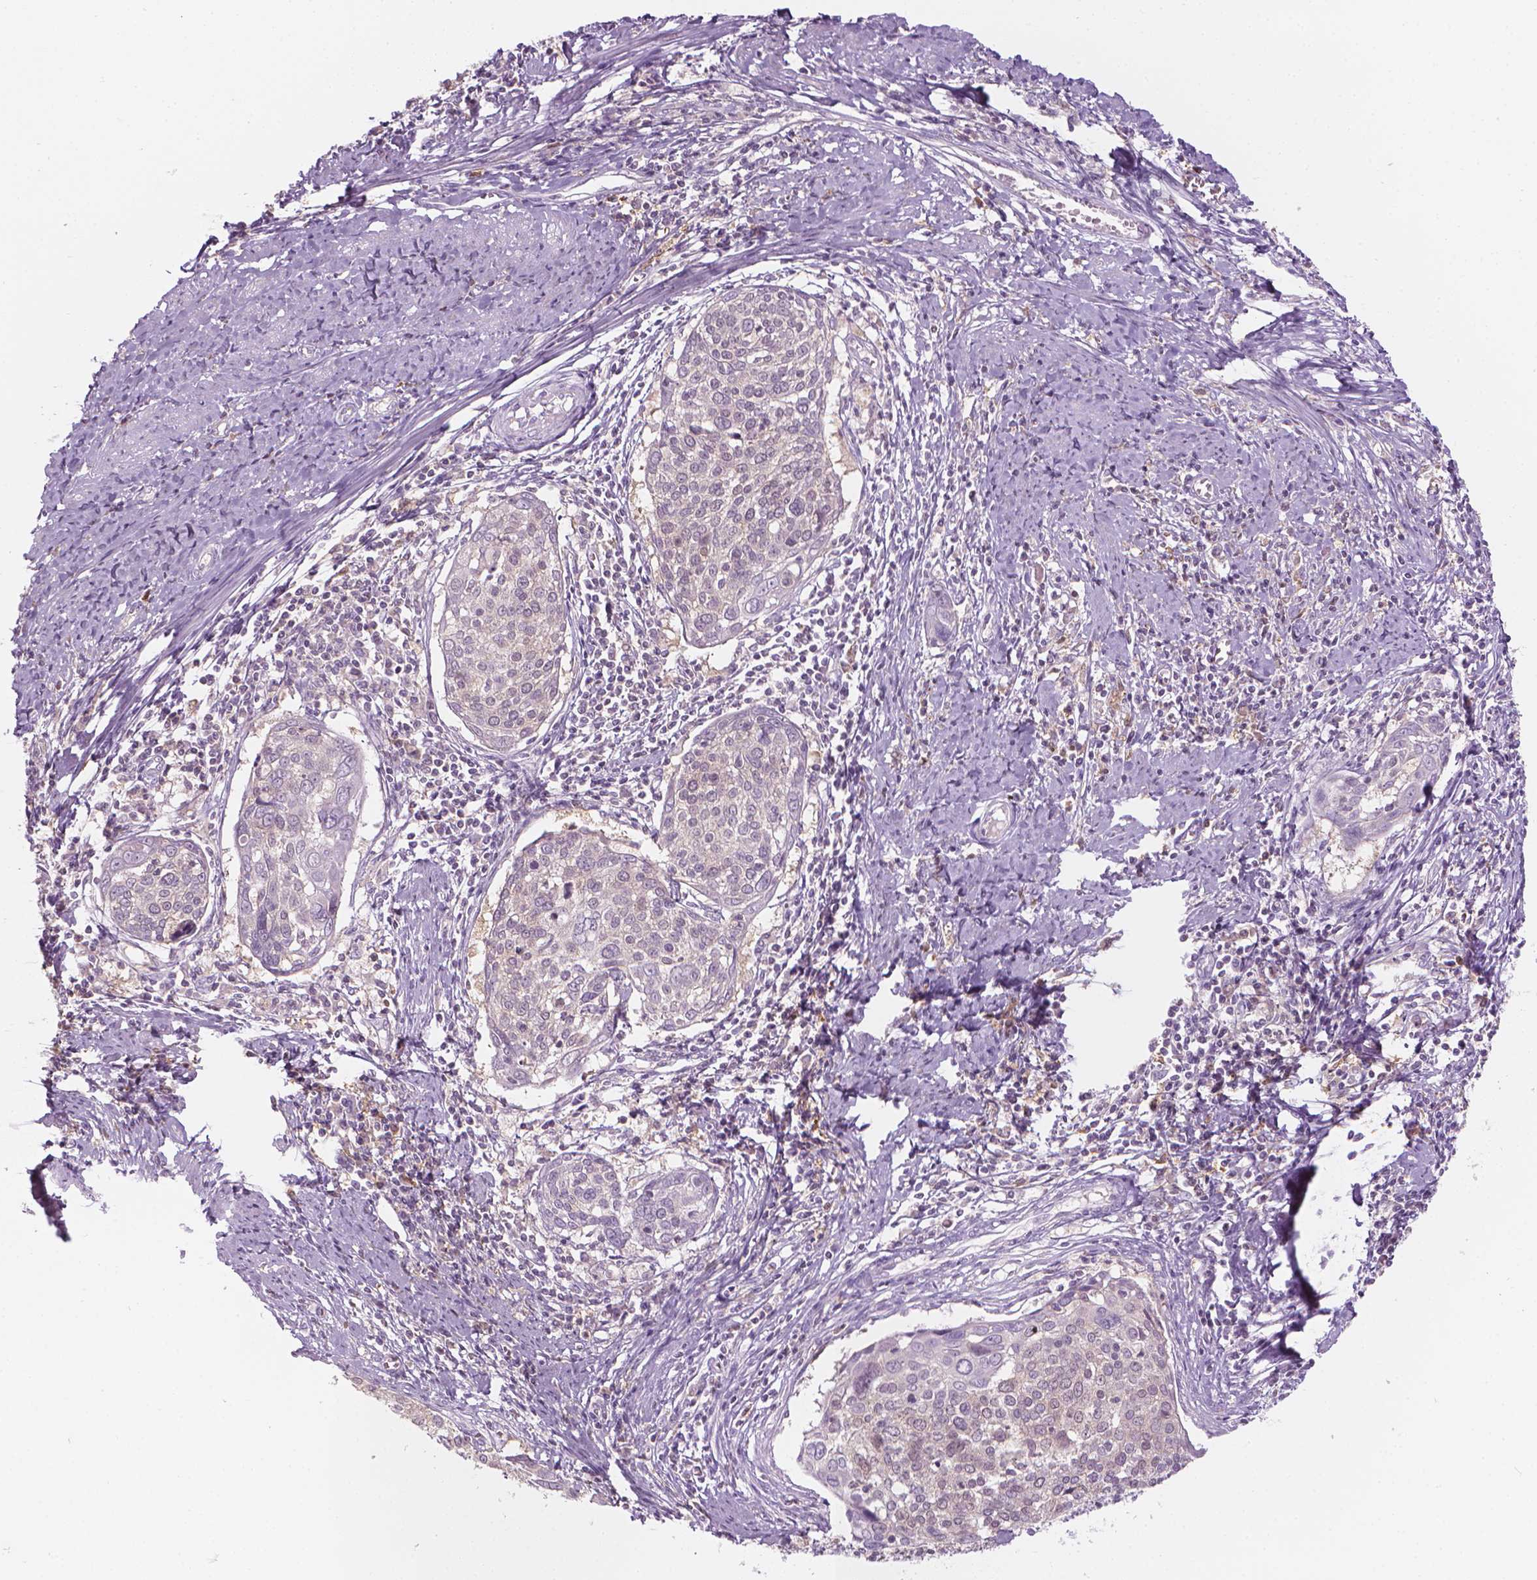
{"staining": {"intensity": "negative", "quantity": "none", "location": "none"}, "tissue": "cervical cancer", "cell_type": "Tumor cells", "image_type": "cancer", "snomed": [{"axis": "morphology", "description": "Squamous cell carcinoma, NOS"}, {"axis": "topography", "description": "Cervix"}], "caption": "Cervical squamous cell carcinoma stained for a protein using immunohistochemistry (IHC) reveals no expression tumor cells.", "gene": "SHMT1", "patient": {"sex": "female", "age": 39}}